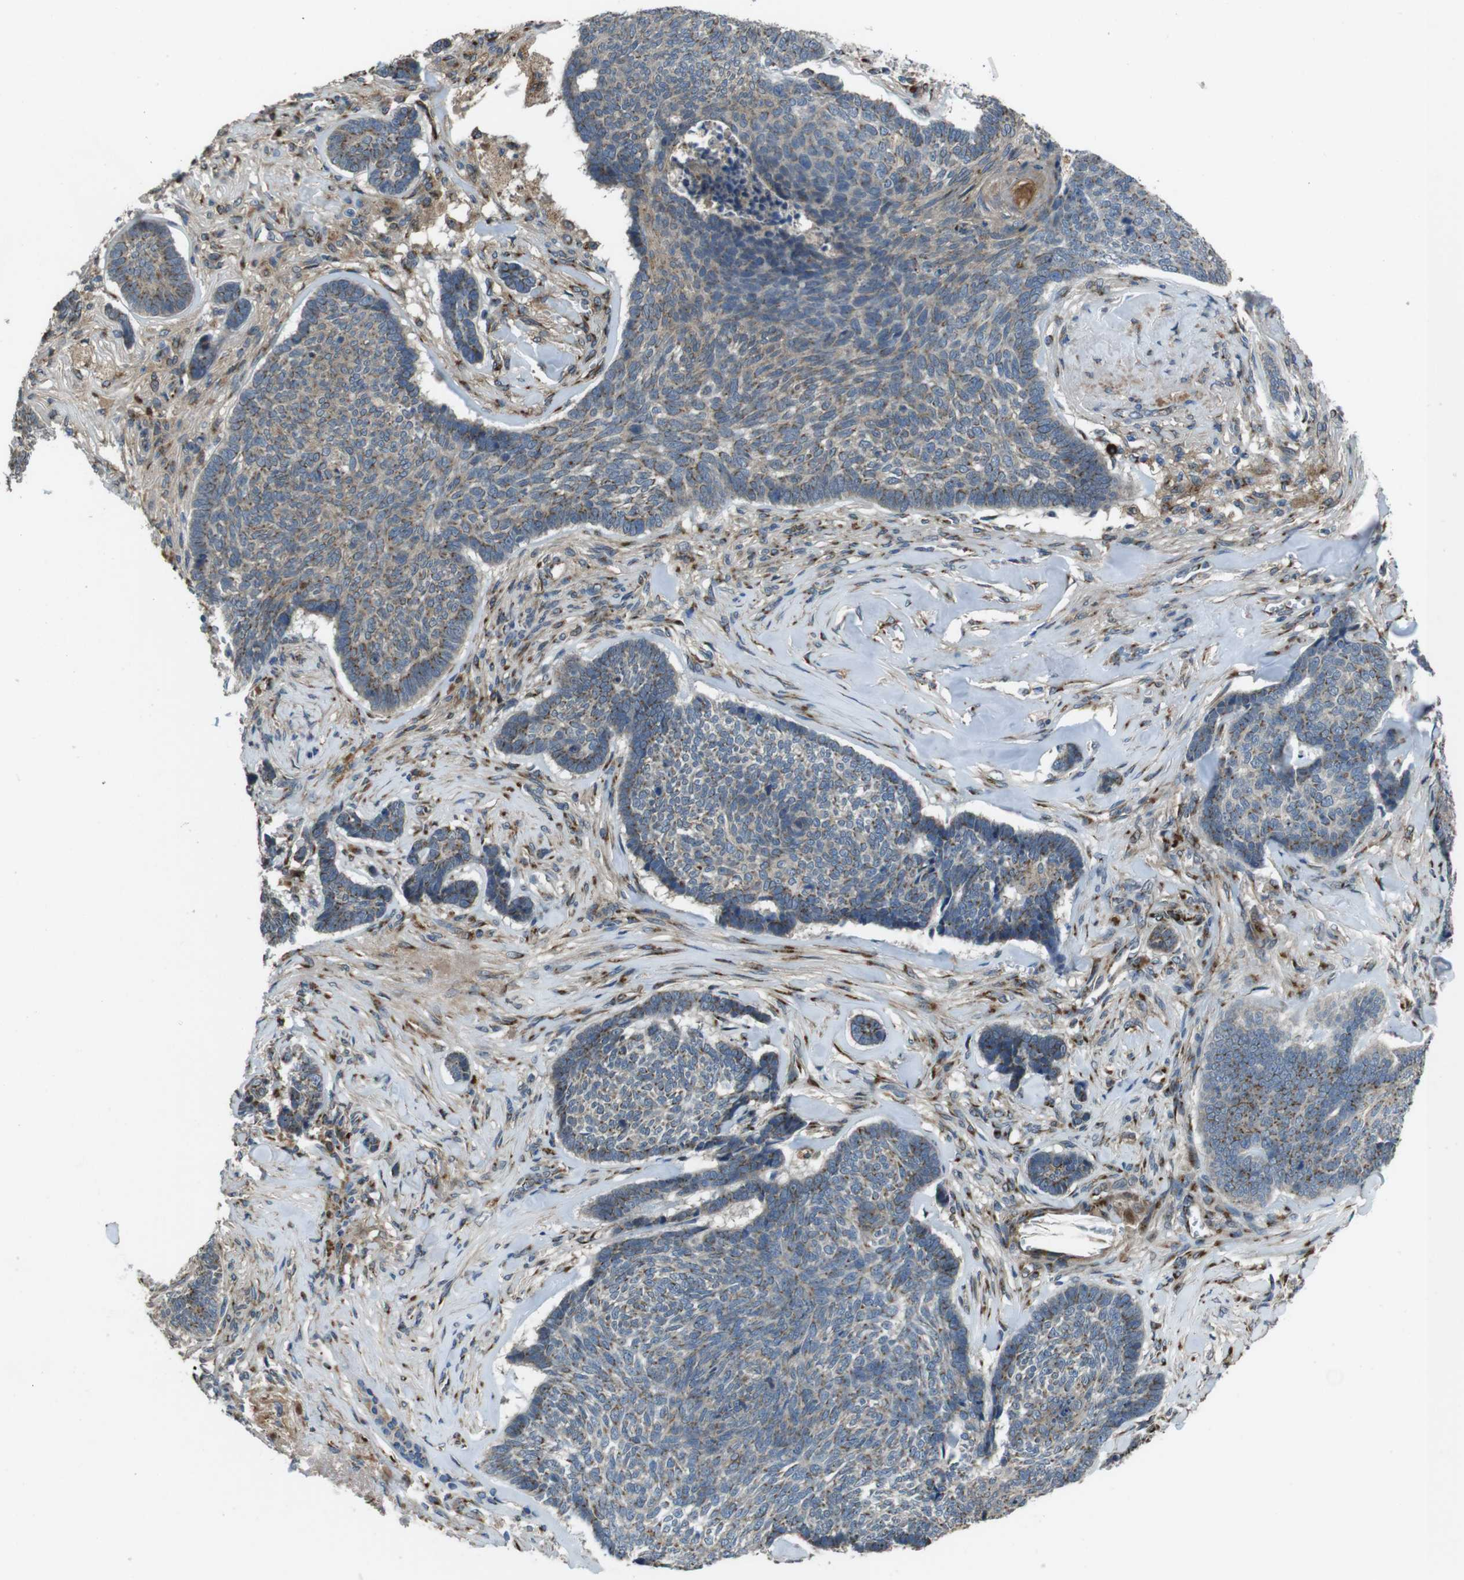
{"staining": {"intensity": "moderate", "quantity": "25%-75%", "location": "cytoplasmic/membranous"}, "tissue": "skin cancer", "cell_type": "Tumor cells", "image_type": "cancer", "snomed": [{"axis": "morphology", "description": "Basal cell carcinoma"}, {"axis": "topography", "description": "Skin"}], "caption": "A medium amount of moderate cytoplasmic/membranous staining is seen in approximately 25%-75% of tumor cells in skin cancer (basal cell carcinoma) tissue. (Brightfield microscopy of DAB IHC at high magnification).", "gene": "RAB6A", "patient": {"sex": "male", "age": 84}}